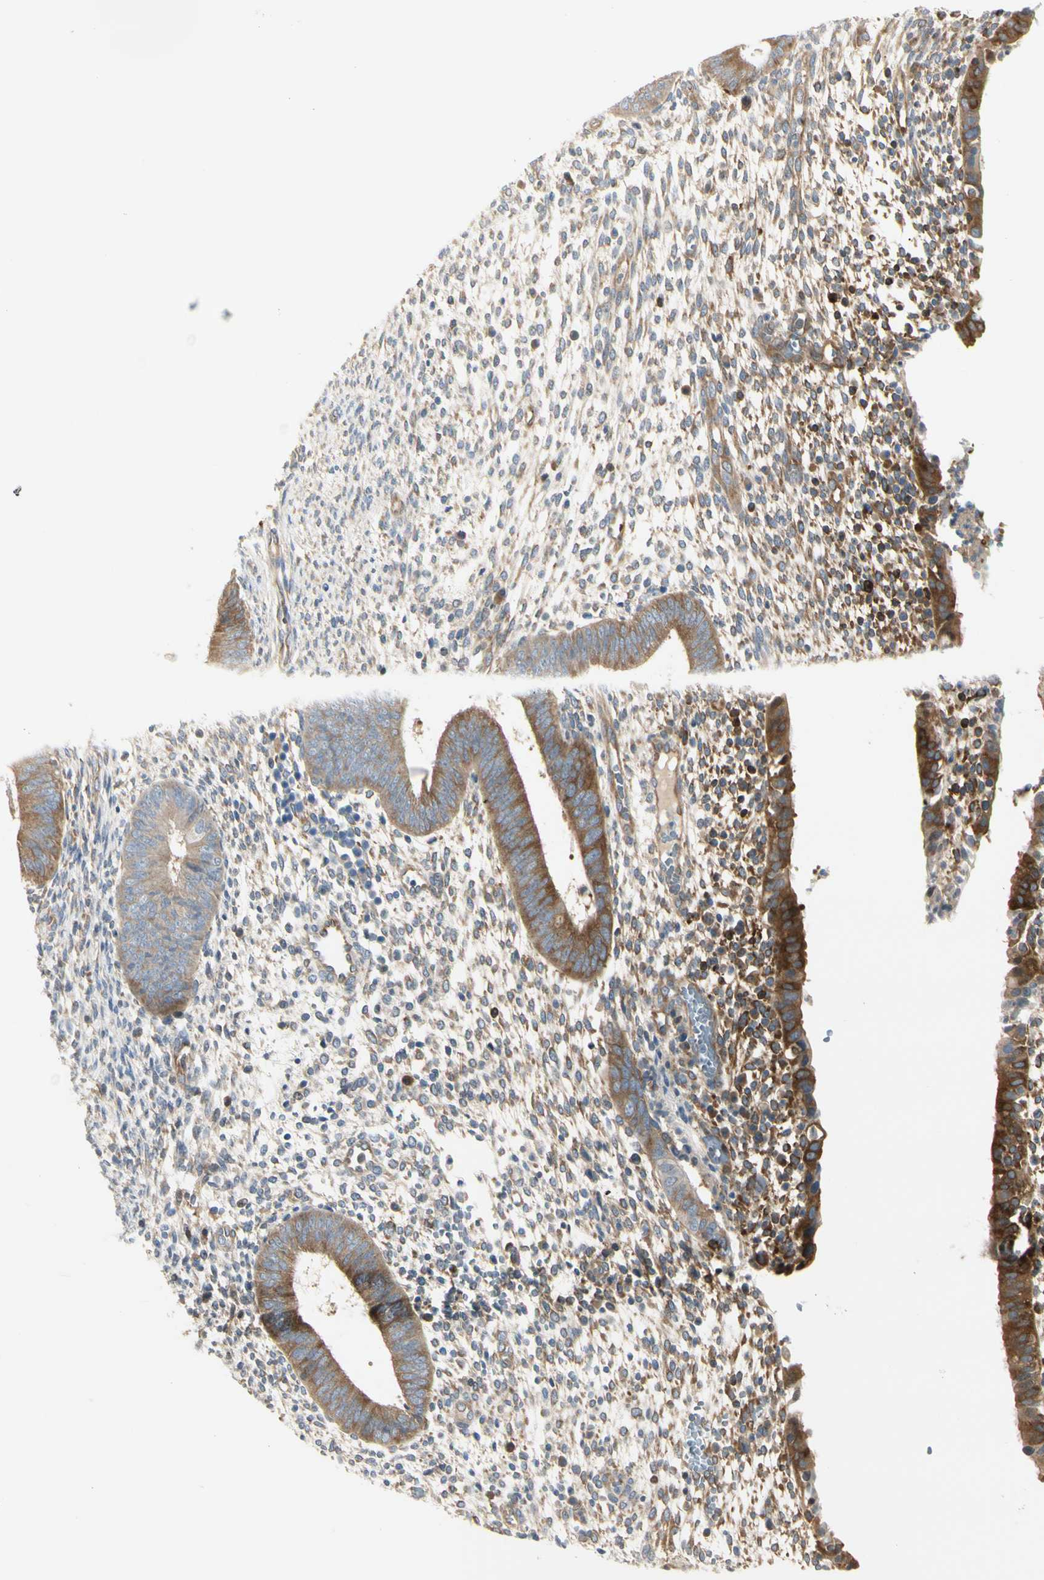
{"staining": {"intensity": "moderate", "quantity": "25%-75%", "location": "cytoplasmic/membranous"}, "tissue": "endometrium", "cell_type": "Cells in endometrial stroma", "image_type": "normal", "snomed": [{"axis": "morphology", "description": "Normal tissue, NOS"}, {"axis": "topography", "description": "Endometrium"}], "caption": "Immunohistochemical staining of unremarkable endometrium exhibits medium levels of moderate cytoplasmic/membranous positivity in about 25%-75% of cells in endometrial stroma.", "gene": "NFKB2", "patient": {"sex": "female", "age": 35}}